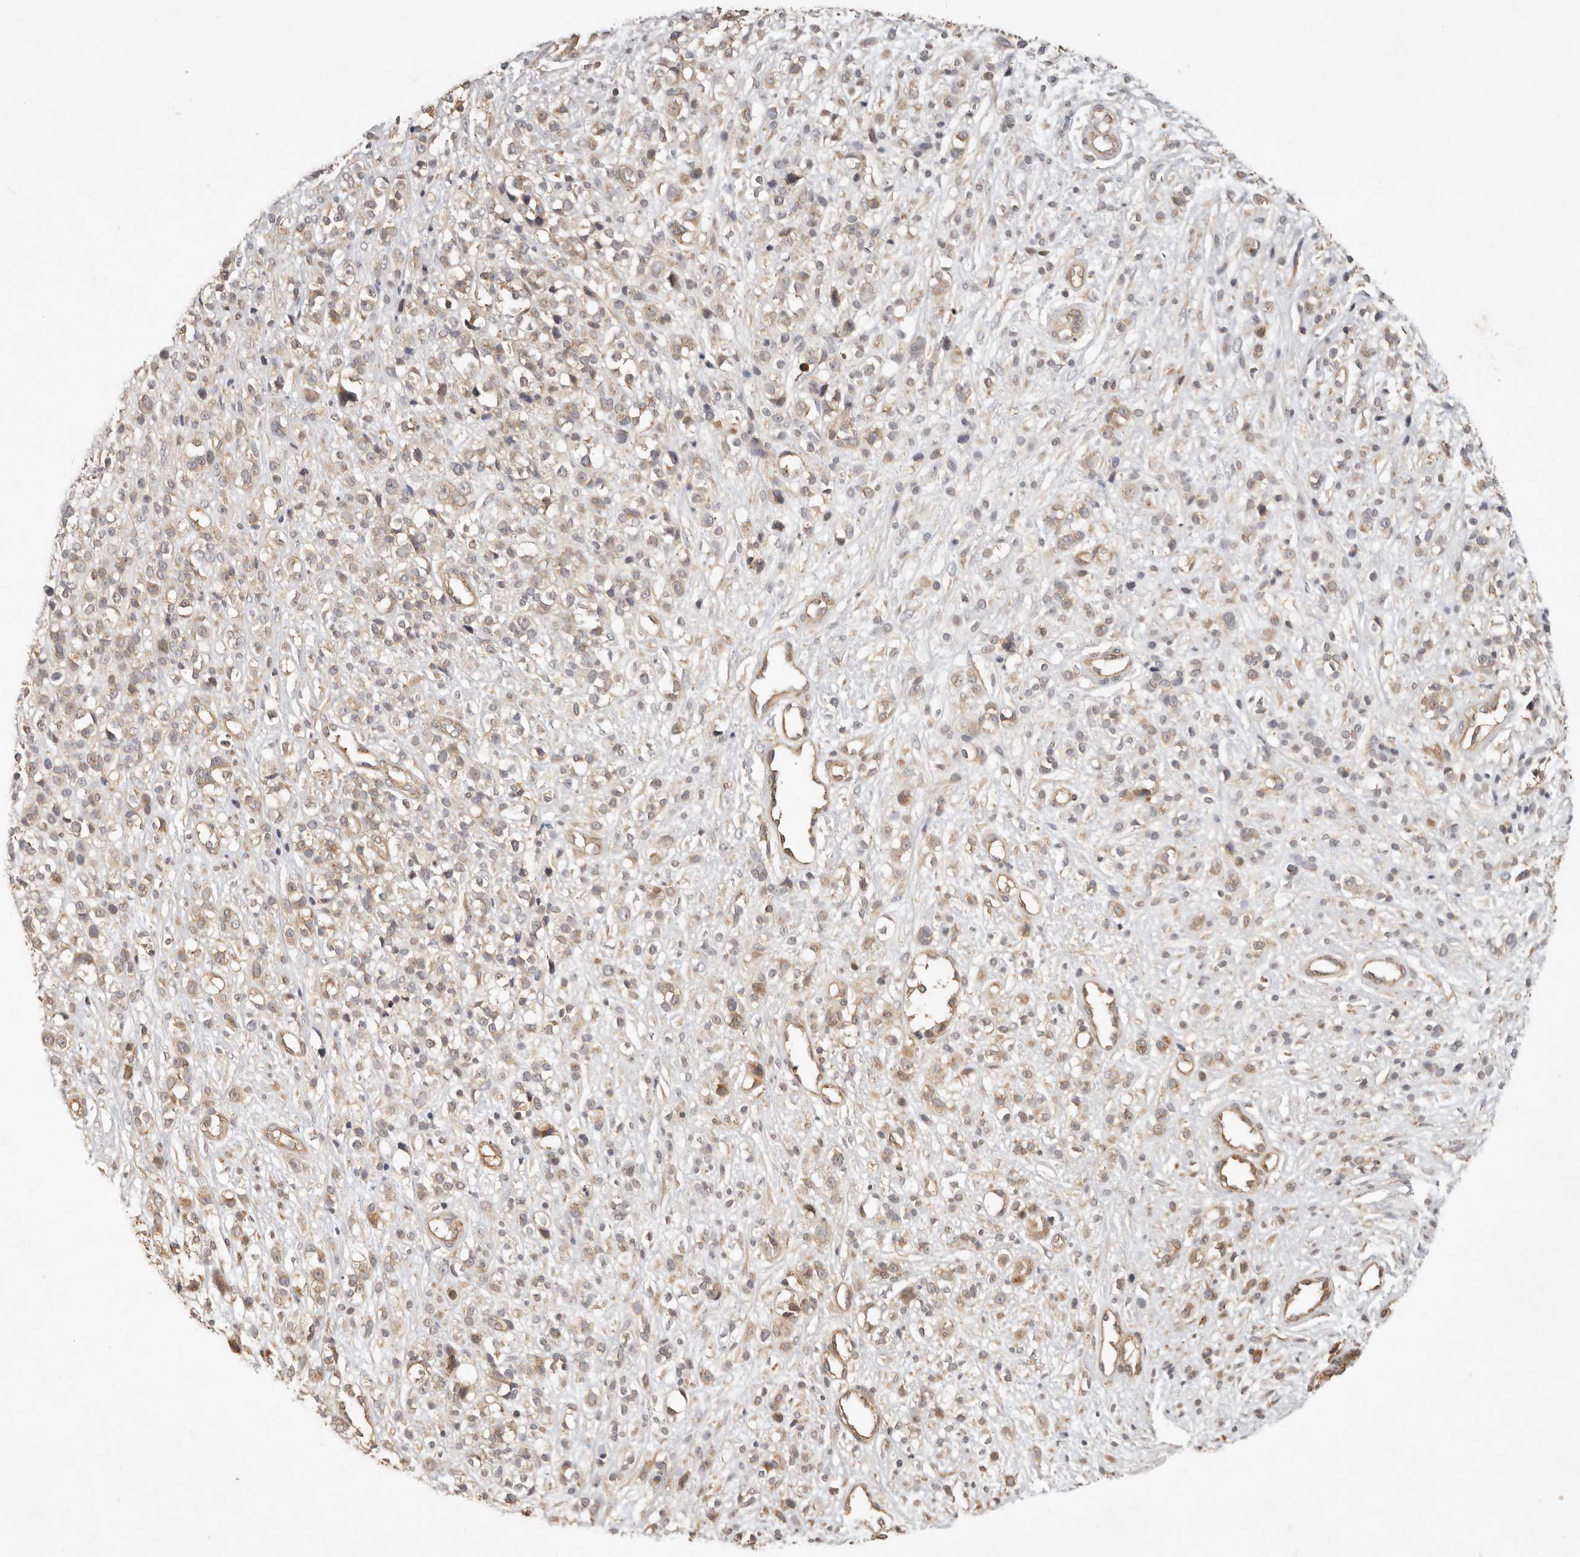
{"staining": {"intensity": "moderate", "quantity": "25%-75%", "location": "cytoplasmic/membranous"}, "tissue": "melanoma", "cell_type": "Tumor cells", "image_type": "cancer", "snomed": [{"axis": "morphology", "description": "Malignant melanoma, NOS"}, {"axis": "topography", "description": "Skin"}], "caption": "Melanoma tissue demonstrates moderate cytoplasmic/membranous staining in approximately 25%-75% of tumor cells", "gene": "HECTD3", "patient": {"sex": "female", "age": 55}}